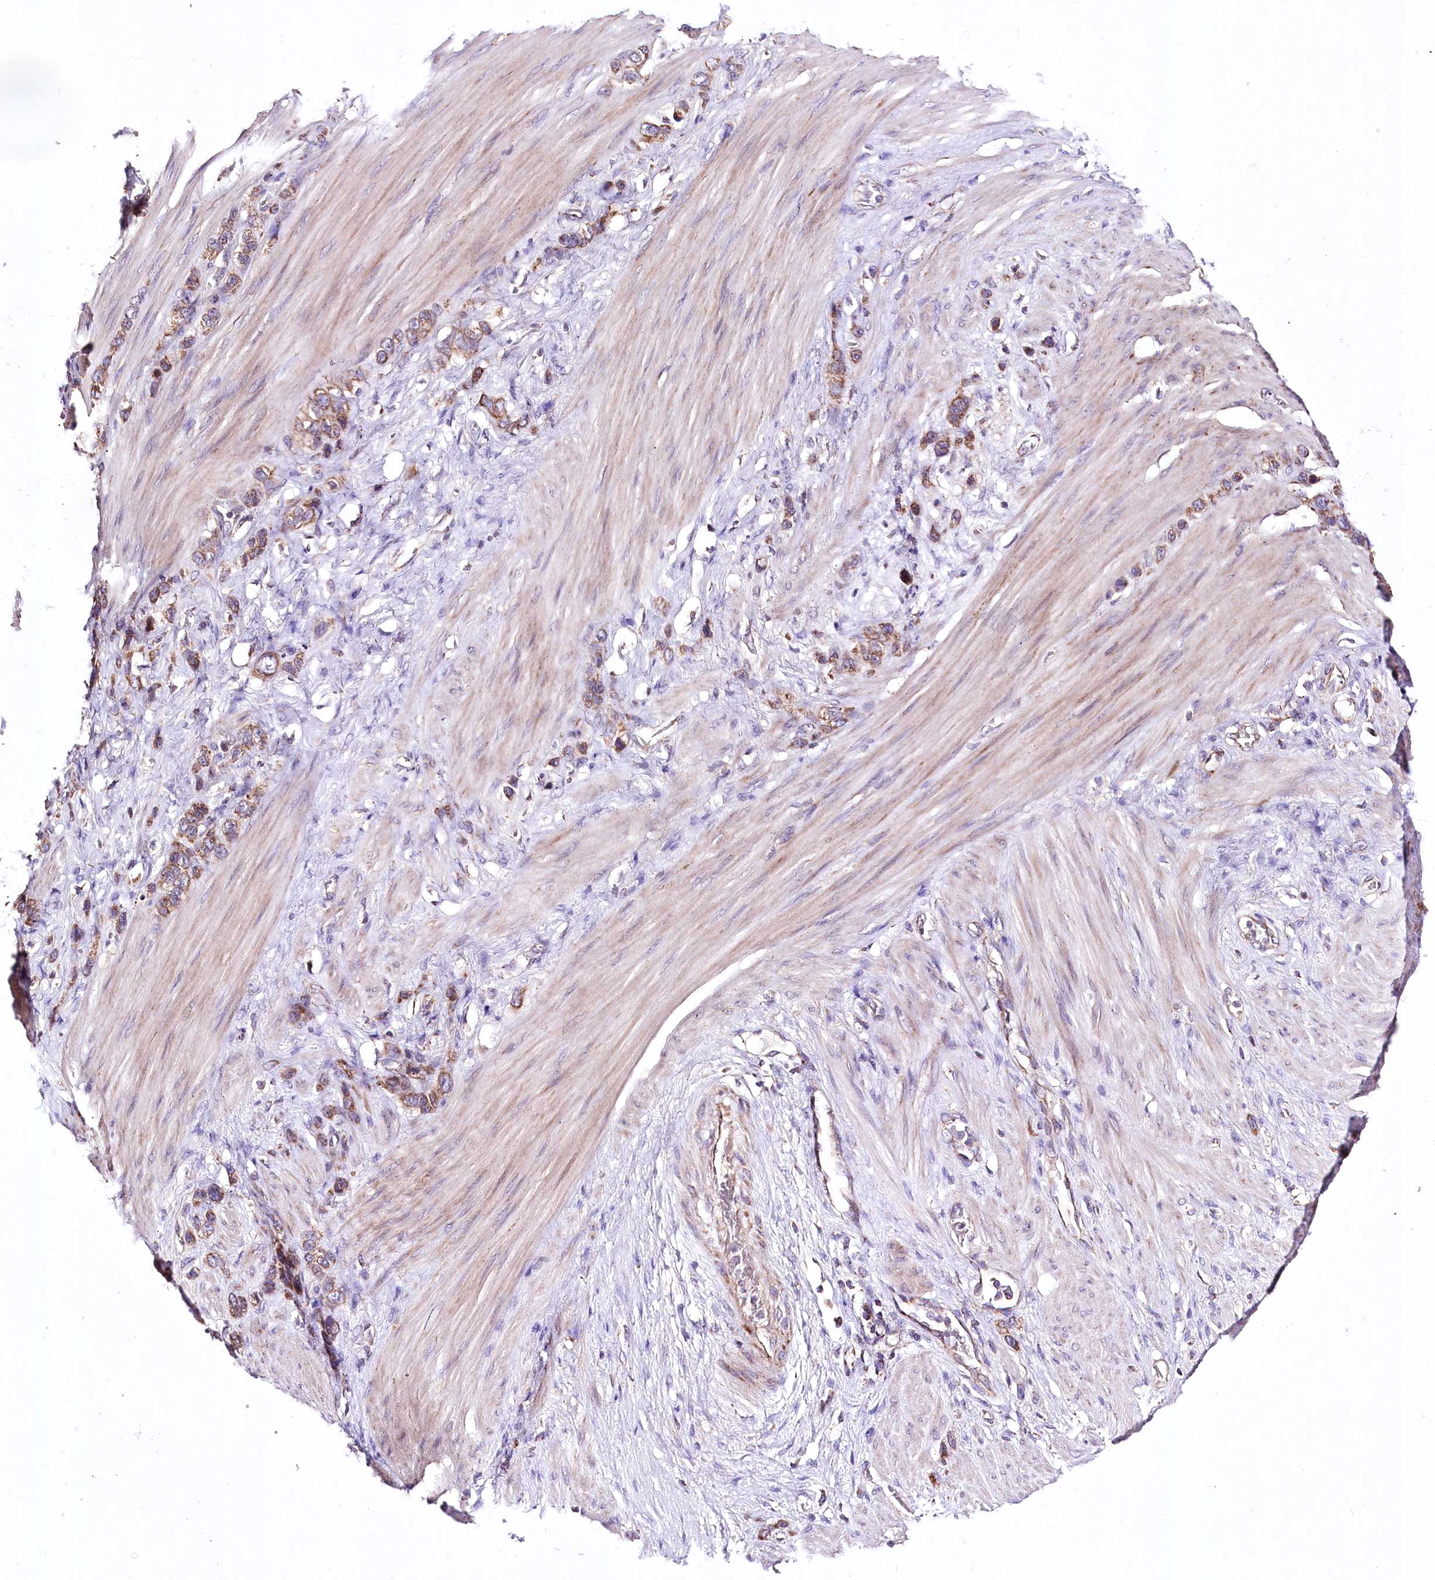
{"staining": {"intensity": "moderate", "quantity": ">75%", "location": "cytoplasmic/membranous"}, "tissue": "stomach cancer", "cell_type": "Tumor cells", "image_type": "cancer", "snomed": [{"axis": "morphology", "description": "Adenocarcinoma, NOS"}, {"axis": "morphology", "description": "Adenocarcinoma, High grade"}, {"axis": "topography", "description": "Stomach, upper"}, {"axis": "topography", "description": "Stomach, lower"}], "caption": "Brown immunohistochemical staining in stomach cancer (high-grade adenocarcinoma) displays moderate cytoplasmic/membranous staining in approximately >75% of tumor cells.", "gene": "ATE1", "patient": {"sex": "female", "age": 65}}